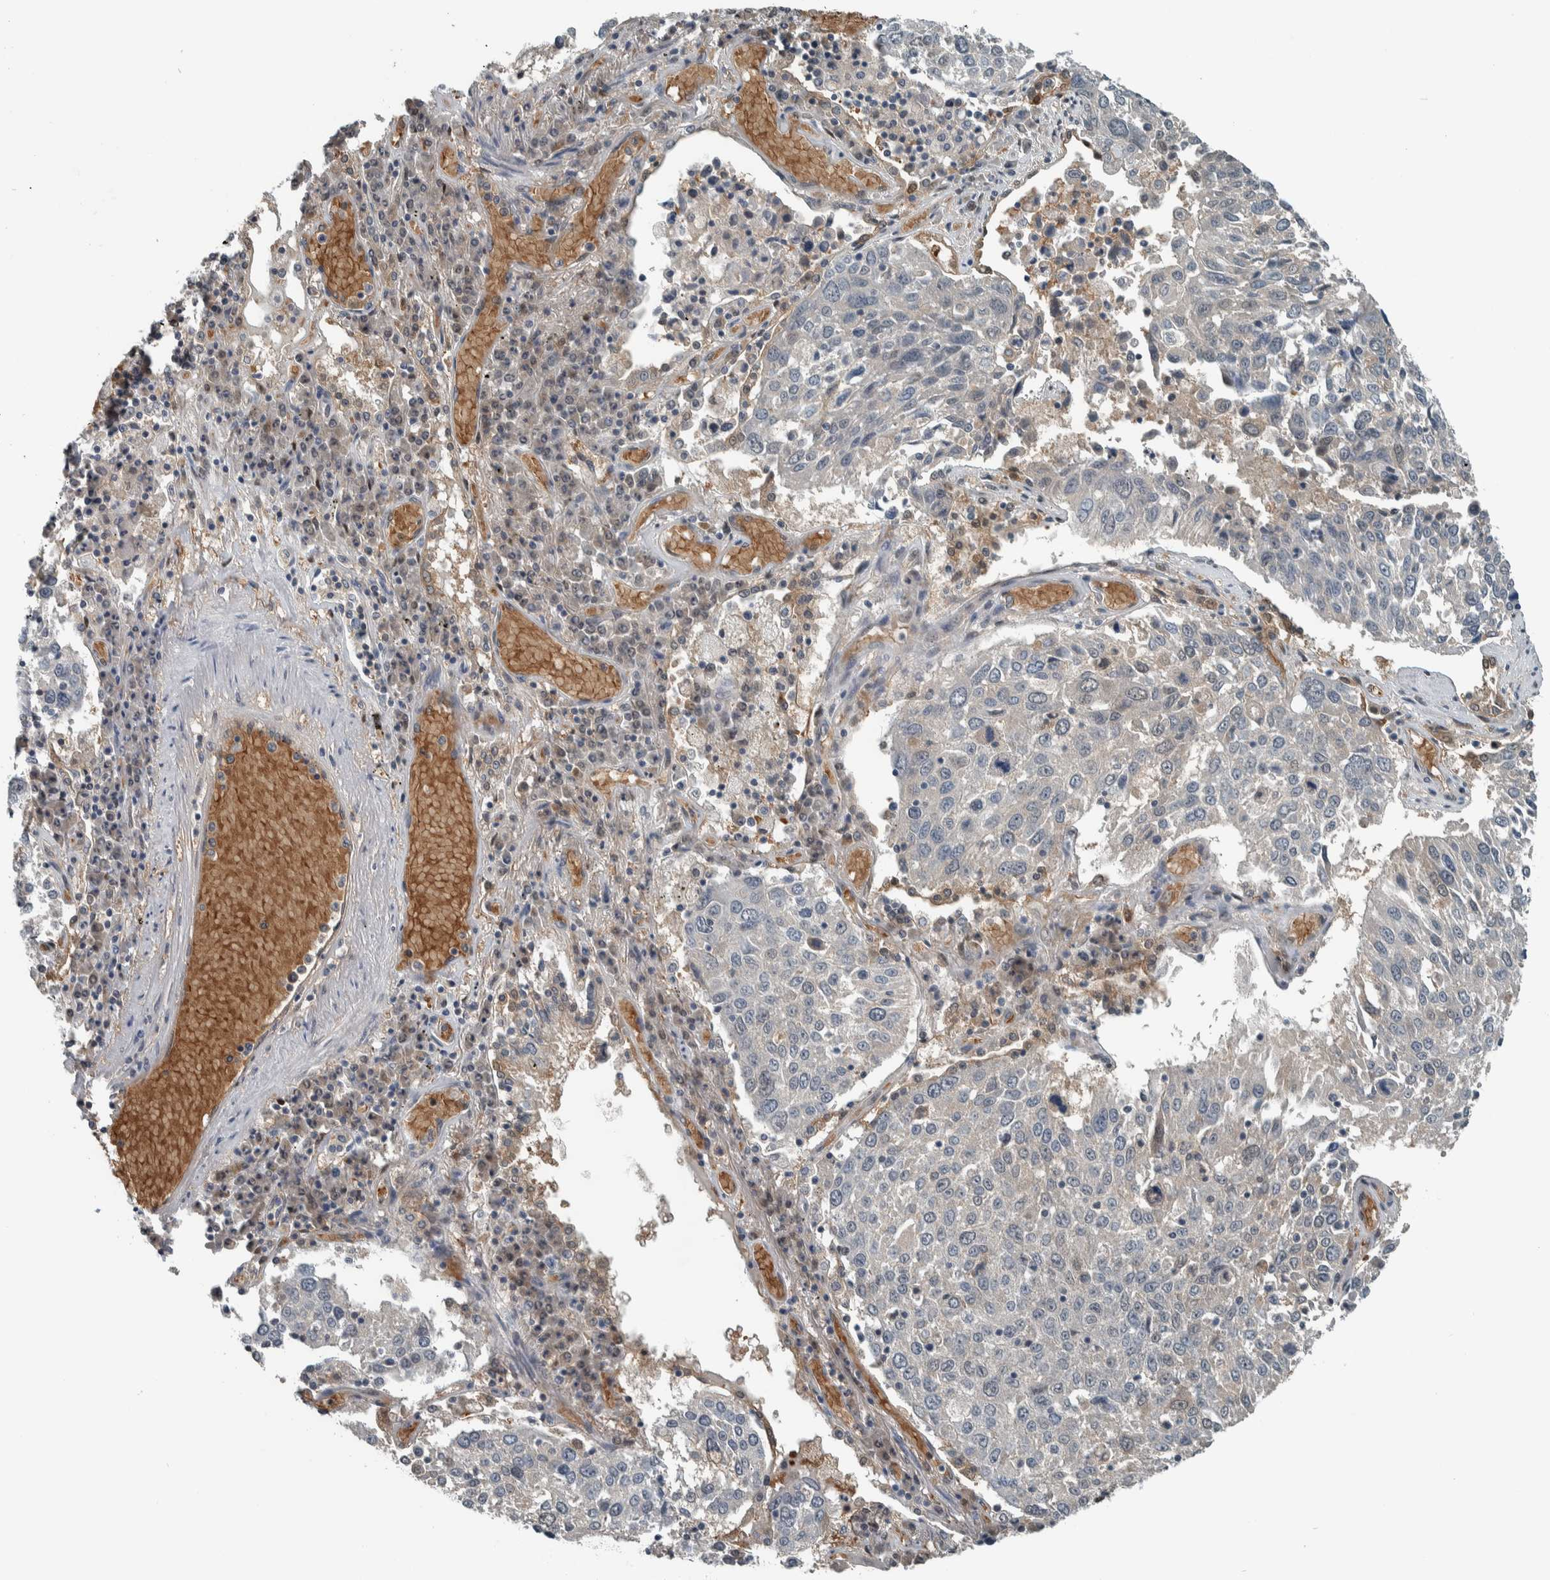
{"staining": {"intensity": "negative", "quantity": "none", "location": "none"}, "tissue": "lung cancer", "cell_type": "Tumor cells", "image_type": "cancer", "snomed": [{"axis": "morphology", "description": "Squamous cell carcinoma, NOS"}, {"axis": "topography", "description": "Lung"}], "caption": "An immunohistochemistry photomicrograph of squamous cell carcinoma (lung) is shown. There is no staining in tumor cells of squamous cell carcinoma (lung).", "gene": "ALAD", "patient": {"sex": "male", "age": 65}}